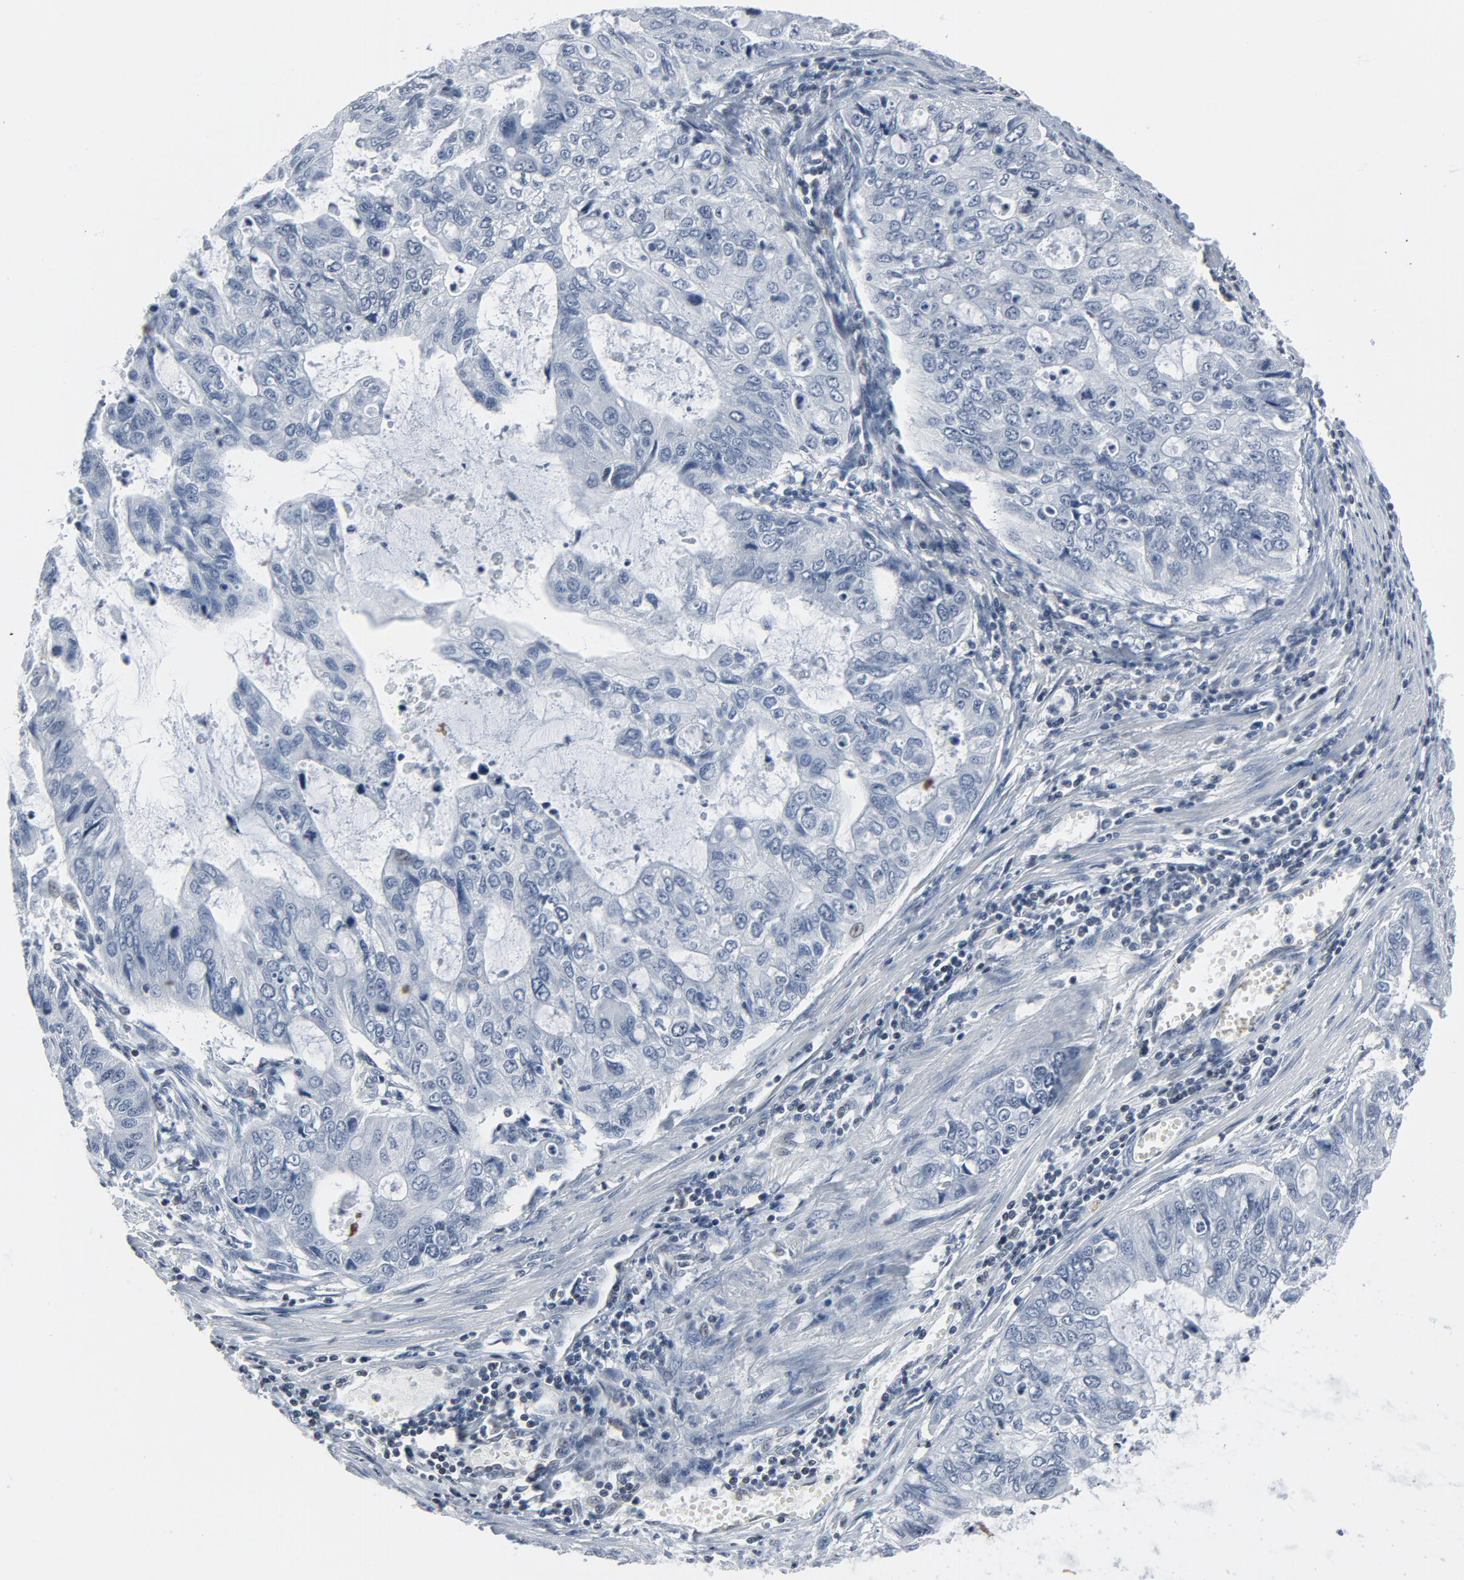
{"staining": {"intensity": "negative", "quantity": "none", "location": "none"}, "tissue": "stomach cancer", "cell_type": "Tumor cells", "image_type": "cancer", "snomed": [{"axis": "morphology", "description": "Adenocarcinoma, NOS"}, {"axis": "topography", "description": "Stomach, upper"}], "caption": "Tumor cells are negative for protein expression in human stomach adenocarcinoma.", "gene": "STAT5A", "patient": {"sex": "female", "age": 52}}